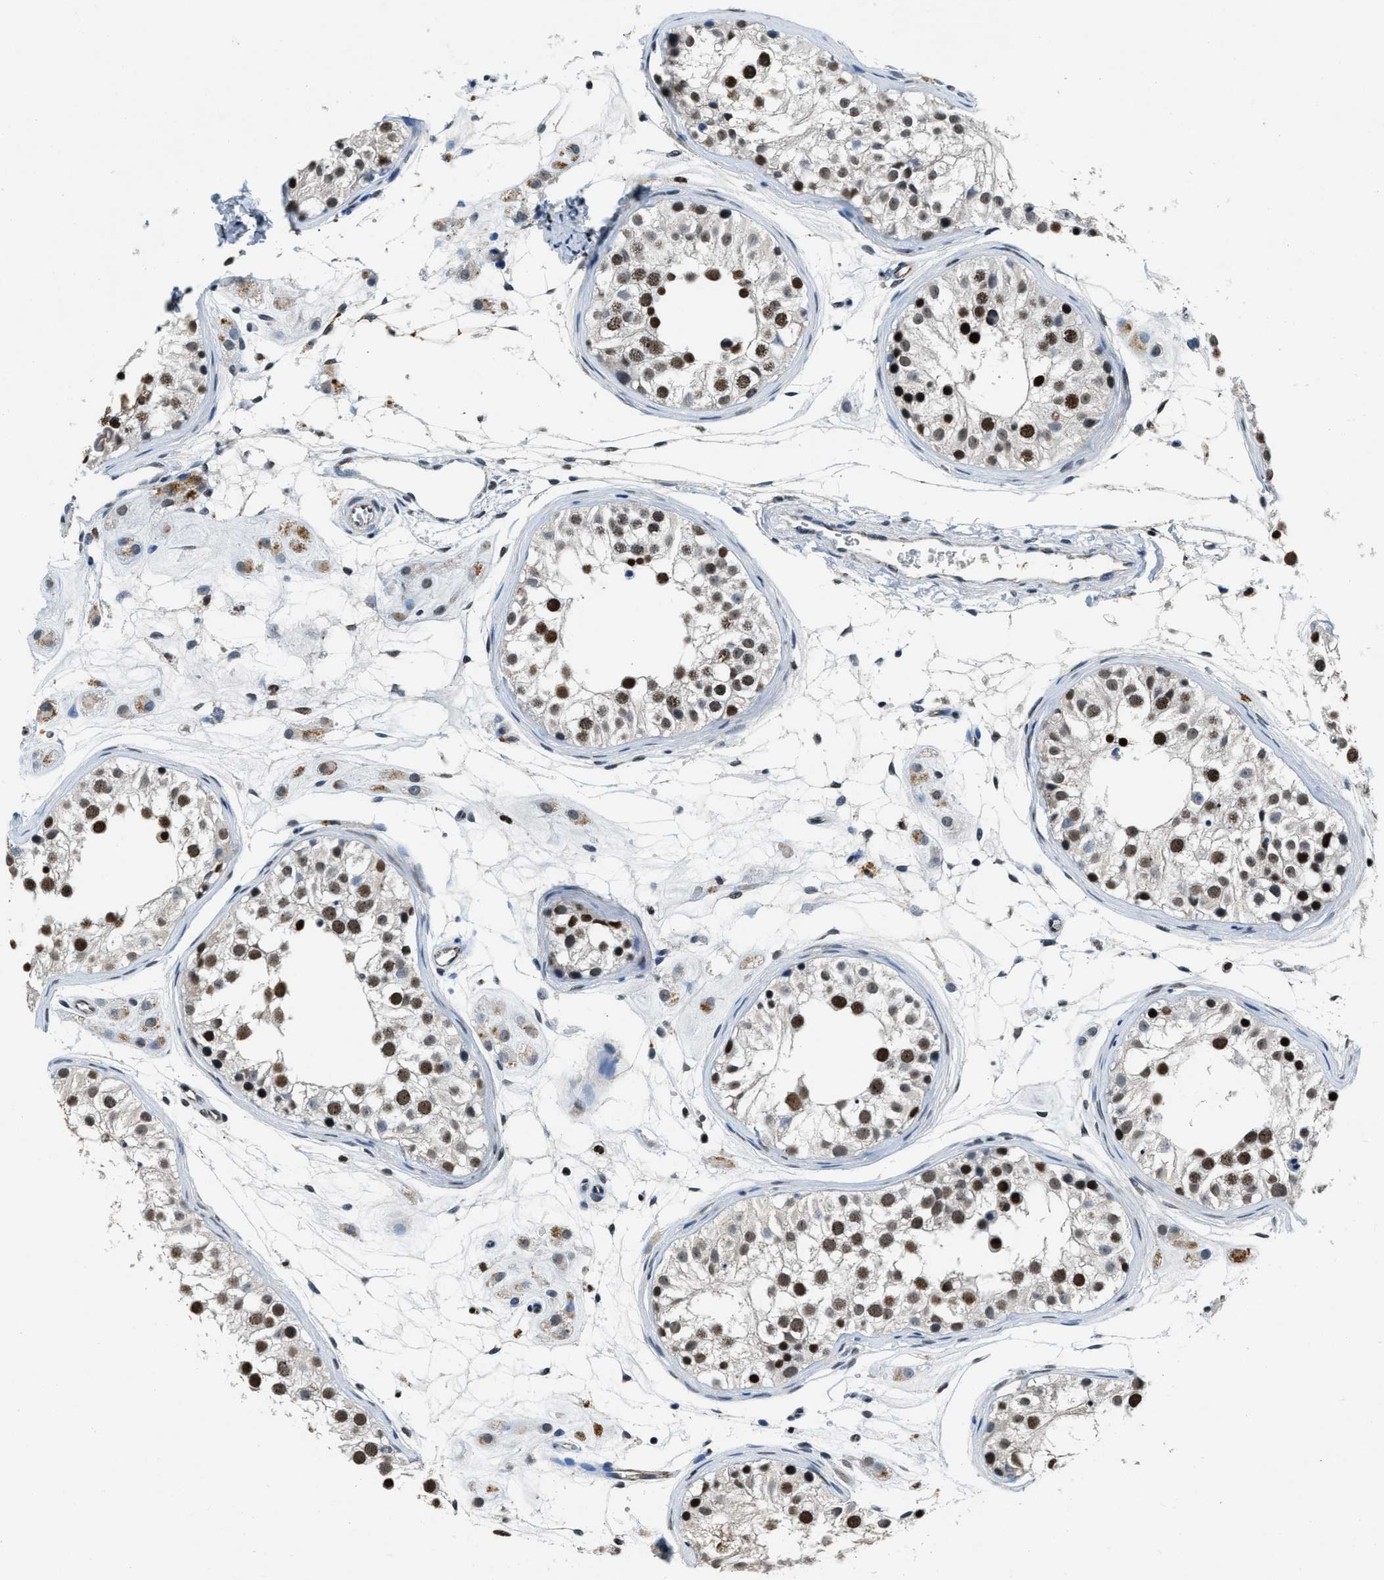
{"staining": {"intensity": "strong", "quantity": ">75%", "location": "nuclear"}, "tissue": "testis", "cell_type": "Cells in seminiferous ducts", "image_type": "normal", "snomed": [{"axis": "morphology", "description": "Normal tissue, NOS"}, {"axis": "morphology", "description": "Adenocarcinoma, metastatic, NOS"}, {"axis": "topography", "description": "Testis"}], "caption": "This is a histology image of IHC staining of unremarkable testis, which shows strong staining in the nuclear of cells in seminiferous ducts.", "gene": "CCNE1", "patient": {"sex": "male", "age": 26}}